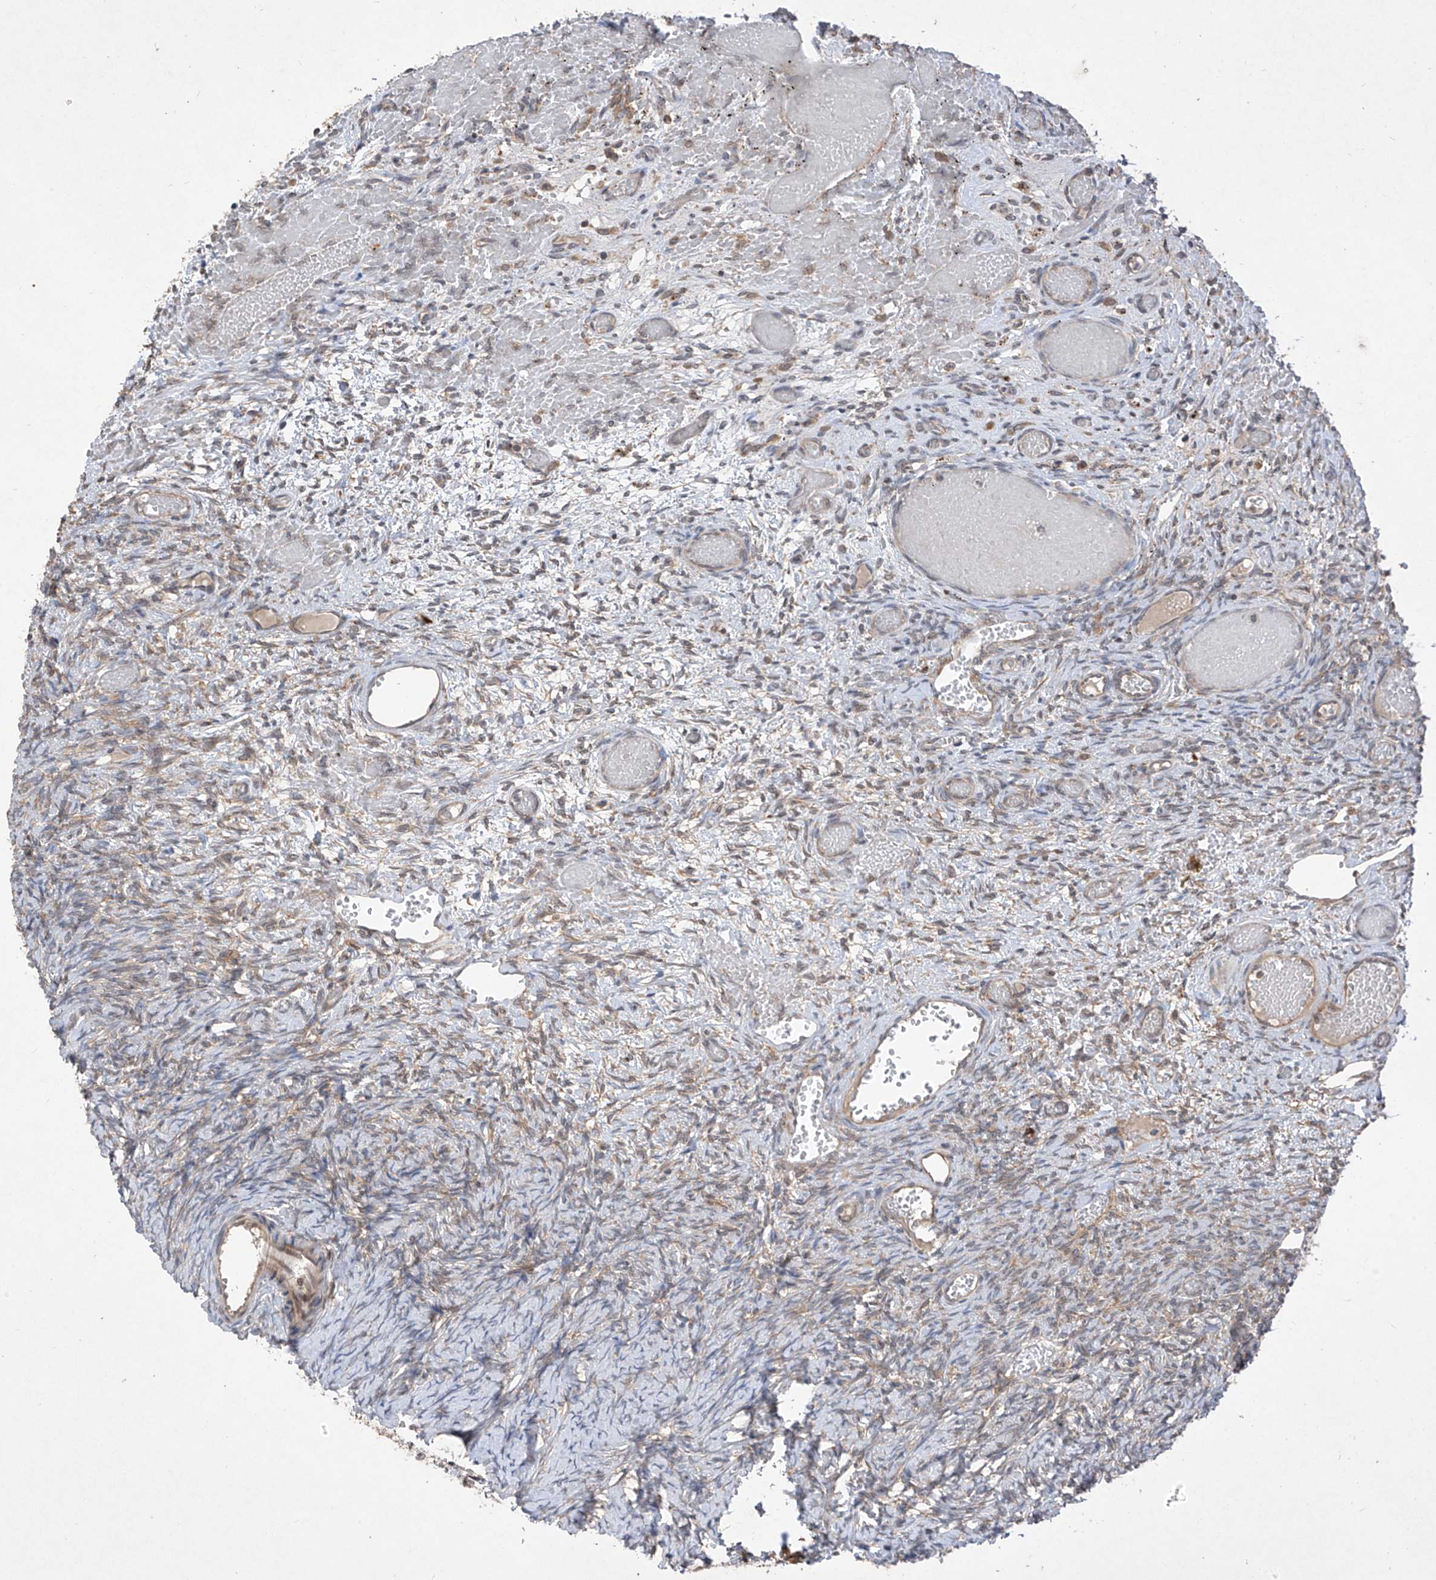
{"staining": {"intensity": "weak", "quantity": "<25%", "location": "cytoplasmic/membranous"}, "tissue": "ovary", "cell_type": "Ovarian stroma cells", "image_type": "normal", "snomed": [{"axis": "morphology", "description": "Adenocarcinoma, NOS"}, {"axis": "topography", "description": "Endometrium"}], "caption": "IHC of benign human ovary reveals no staining in ovarian stroma cells. (DAB immunohistochemistry (IHC) with hematoxylin counter stain).", "gene": "RPL34", "patient": {"sex": "female", "age": 32}}